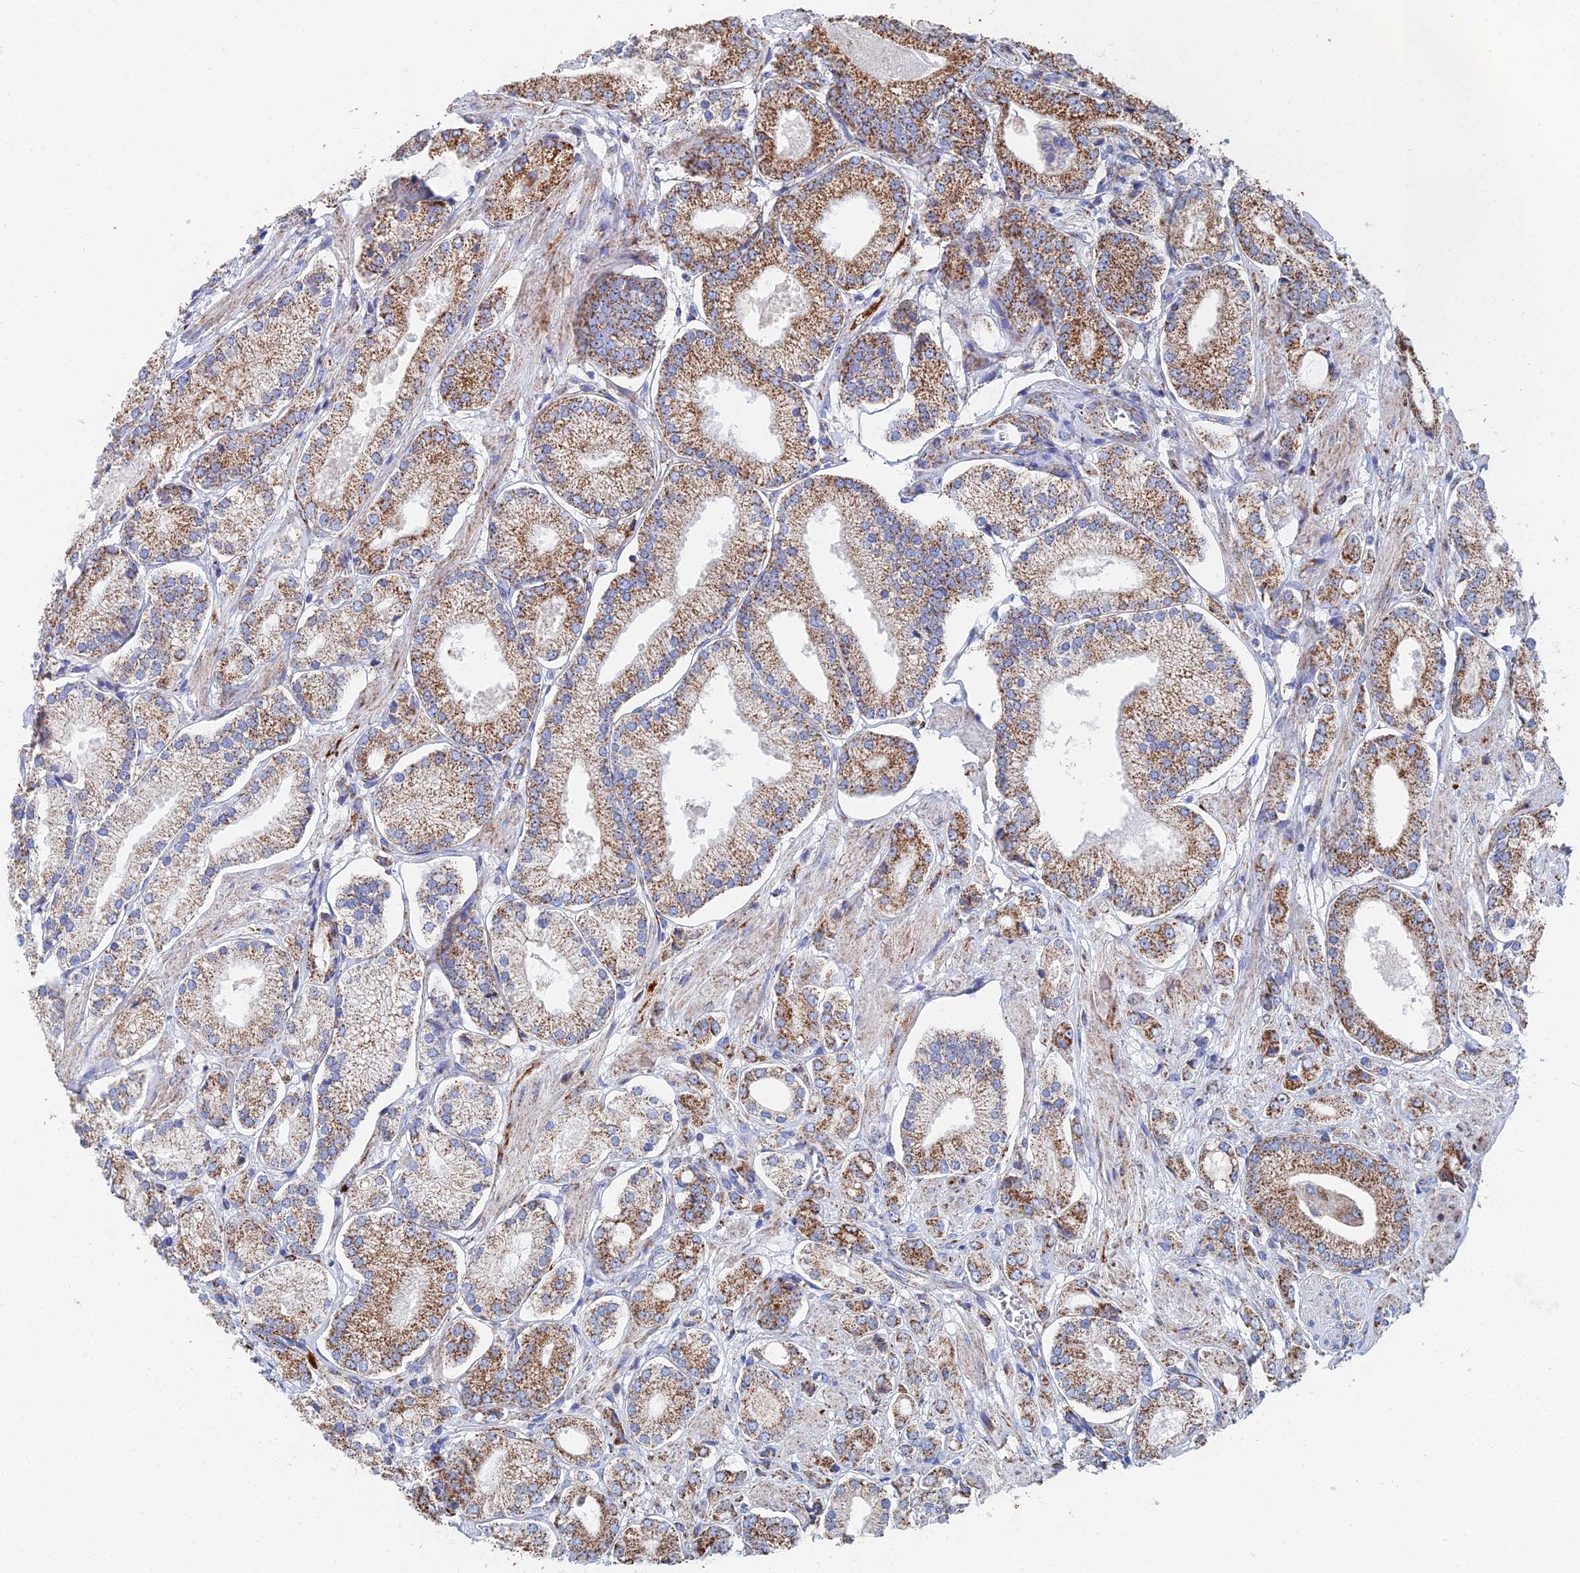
{"staining": {"intensity": "moderate", "quantity": ">75%", "location": "cytoplasmic/membranous"}, "tissue": "prostate cancer", "cell_type": "Tumor cells", "image_type": "cancer", "snomed": [{"axis": "morphology", "description": "Adenocarcinoma, High grade"}, {"axis": "topography", "description": "Prostate and seminal vesicle, NOS"}], "caption": "A brown stain labels moderate cytoplasmic/membranous positivity of a protein in prostate adenocarcinoma (high-grade) tumor cells. (Brightfield microscopy of DAB IHC at high magnification).", "gene": "IFT80", "patient": {"sex": "male", "age": 64}}